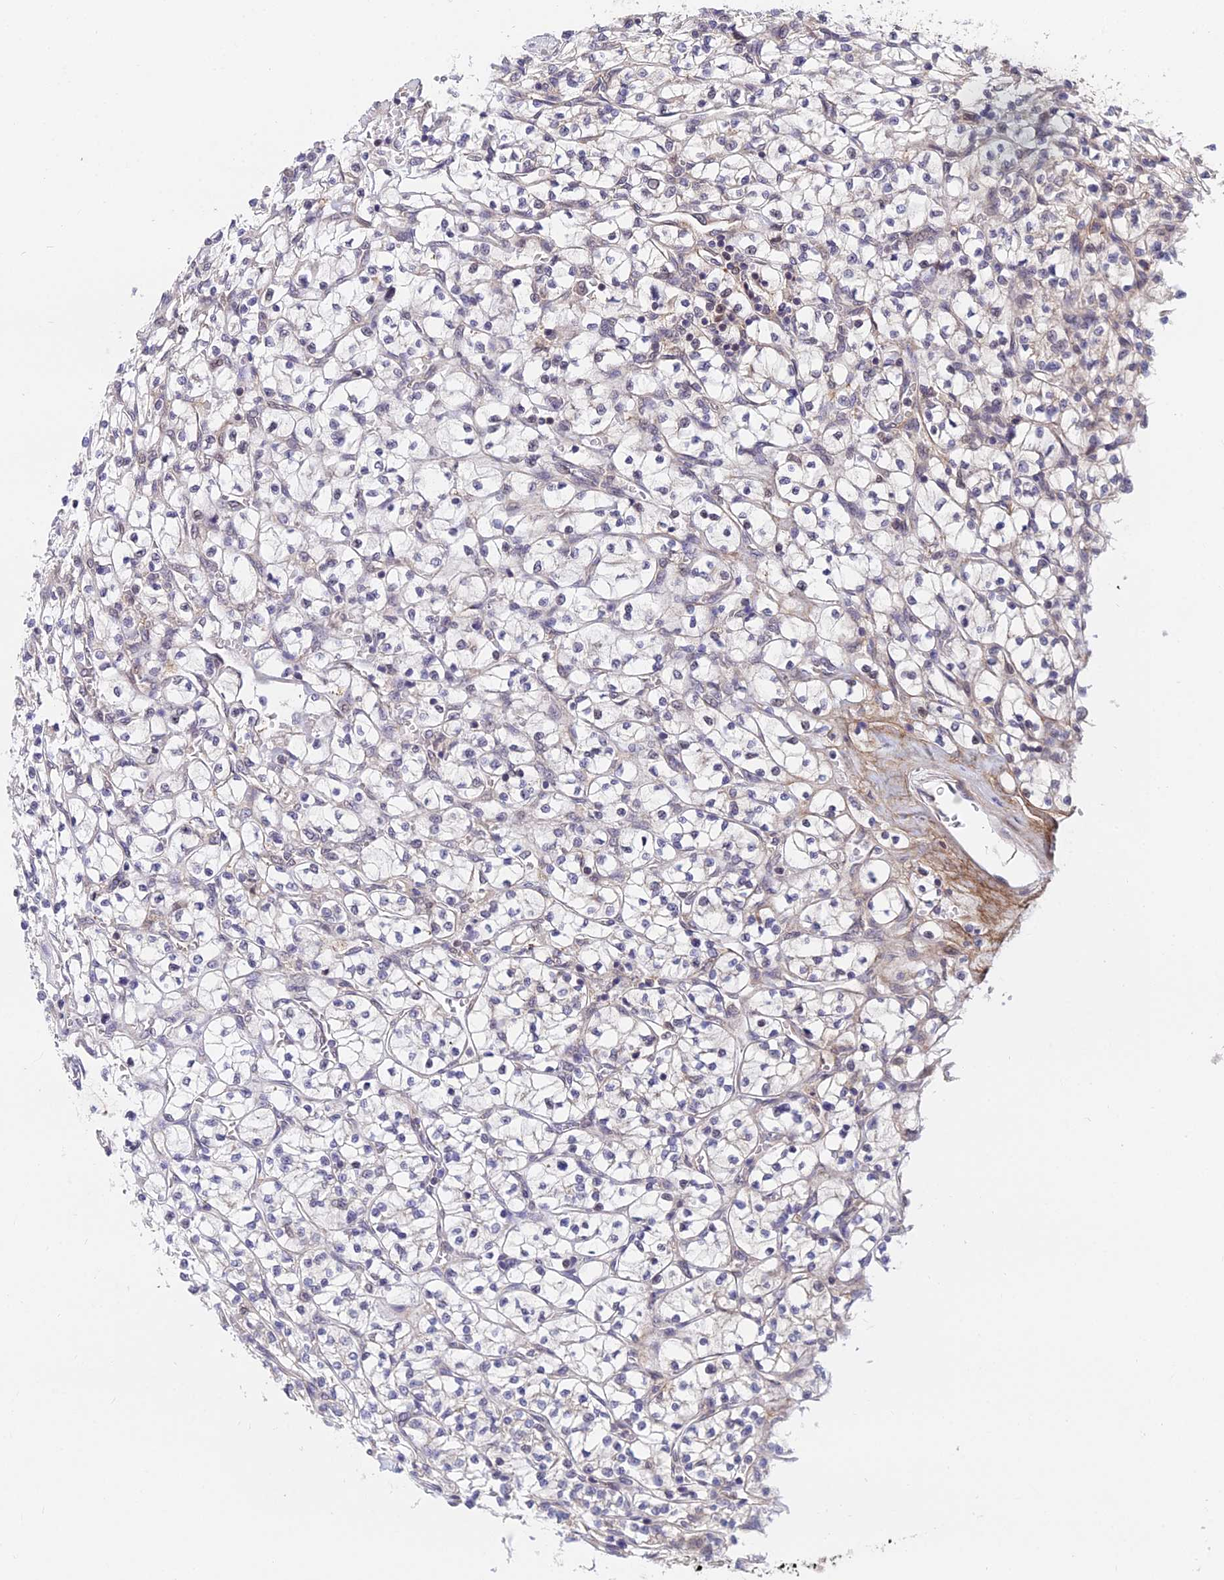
{"staining": {"intensity": "negative", "quantity": "none", "location": "none"}, "tissue": "renal cancer", "cell_type": "Tumor cells", "image_type": "cancer", "snomed": [{"axis": "morphology", "description": "Adenocarcinoma, NOS"}, {"axis": "topography", "description": "Kidney"}], "caption": "Immunohistochemistry of human renal cancer demonstrates no expression in tumor cells.", "gene": "INPP4A", "patient": {"sex": "female", "age": 64}}